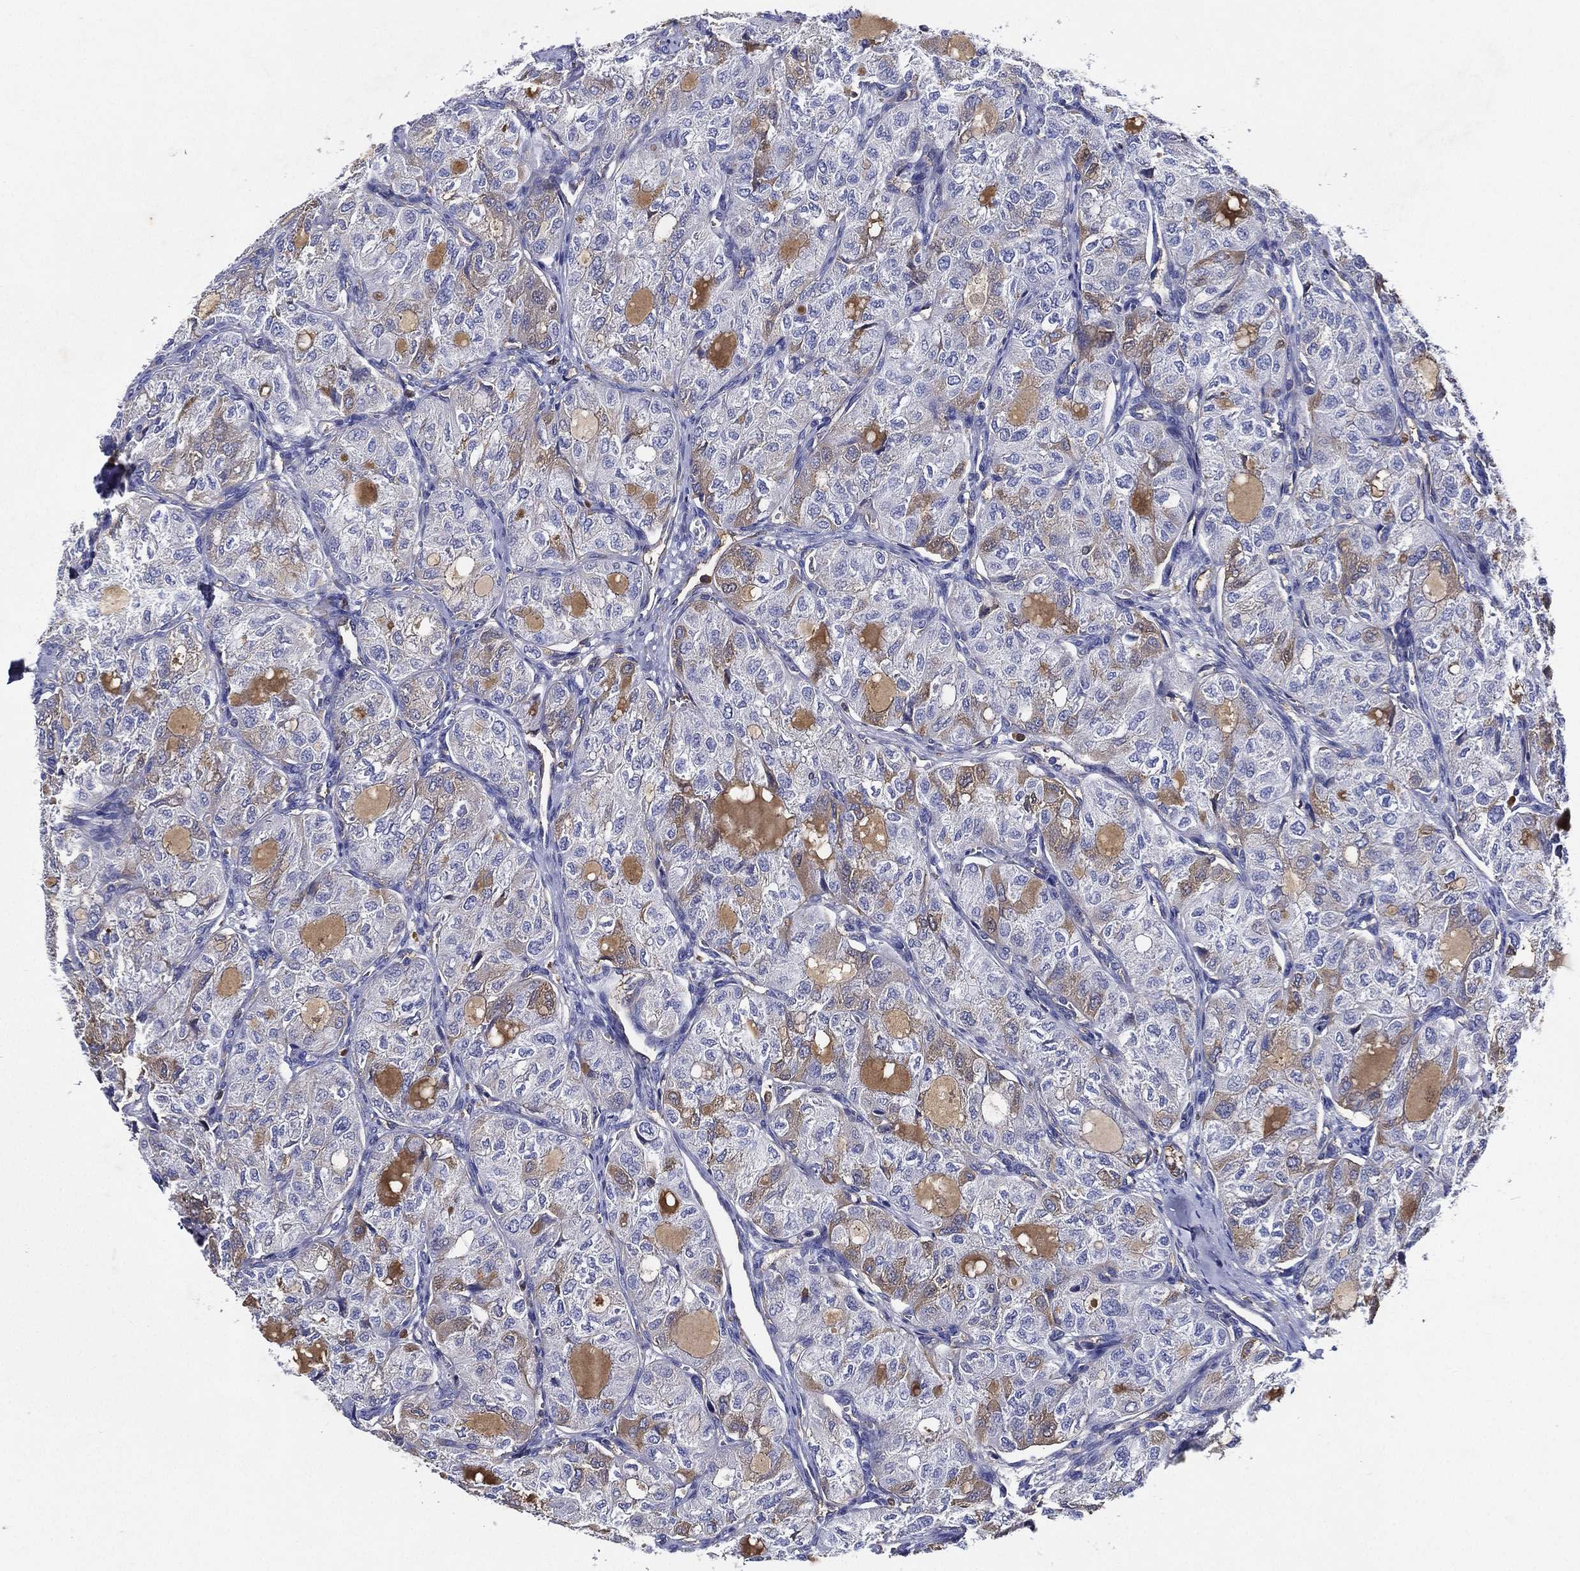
{"staining": {"intensity": "negative", "quantity": "none", "location": "none"}, "tissue": "thyroid cancer", "cell_type": "Tumor cells", "image_type": "cancer", "snomed": [{"axis": "morphology", "description": "Follicular adenoma carcinoma, NOS"}, {"axis": "topography", "description": "Thyroid gland"}], "caption": "This image is of thyroid cancer stained with immunohistochemistry (IHC) to label a protein in brown with the nuclei are counter-stained blue. There is no positivity in tumor cells.", "gene": "TMPRSS11D", "patient": {"sex": "male", "age": 75}}